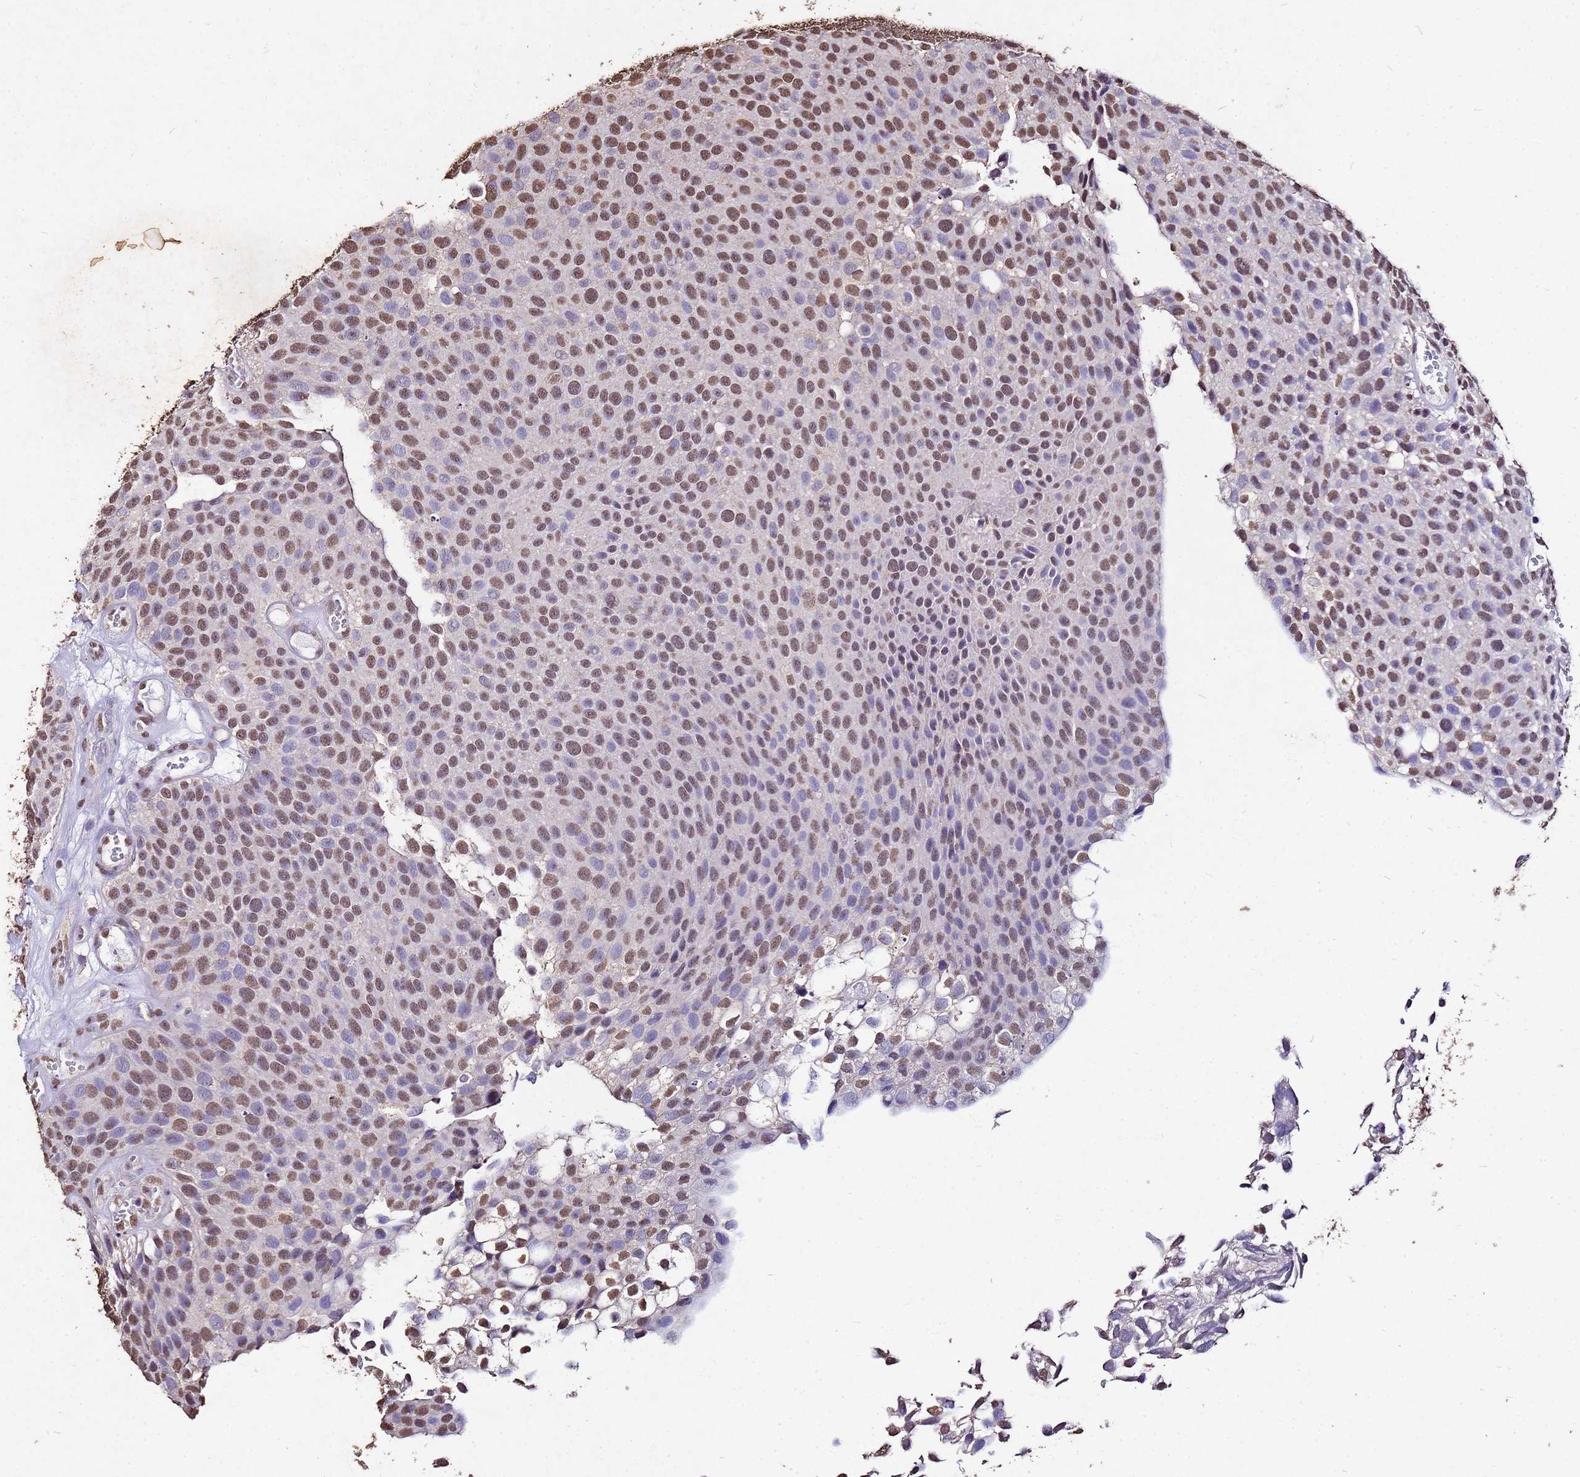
{"staining": {"intensity": "moderate", "quantity": ">75%", "location": "nuclear"}, "tissue": "urothelial cancer", "cell_type": "Tumor cells", "image_type": "cancer", "snomed": [{"axis": "morphology", "description": "Urothelial carcinoma, Low grade"}, {"axis": "topography", "description": "Urinary bladder"}], "caption": "Immunohistochemical staining of urothelial carcinoma (low-grade) demonstrates medium levels of moderate nuclear positivity in about >75% of tumor cells.", "gene": "MYOCD", "patient": {"sex": "male", "age": 89}}